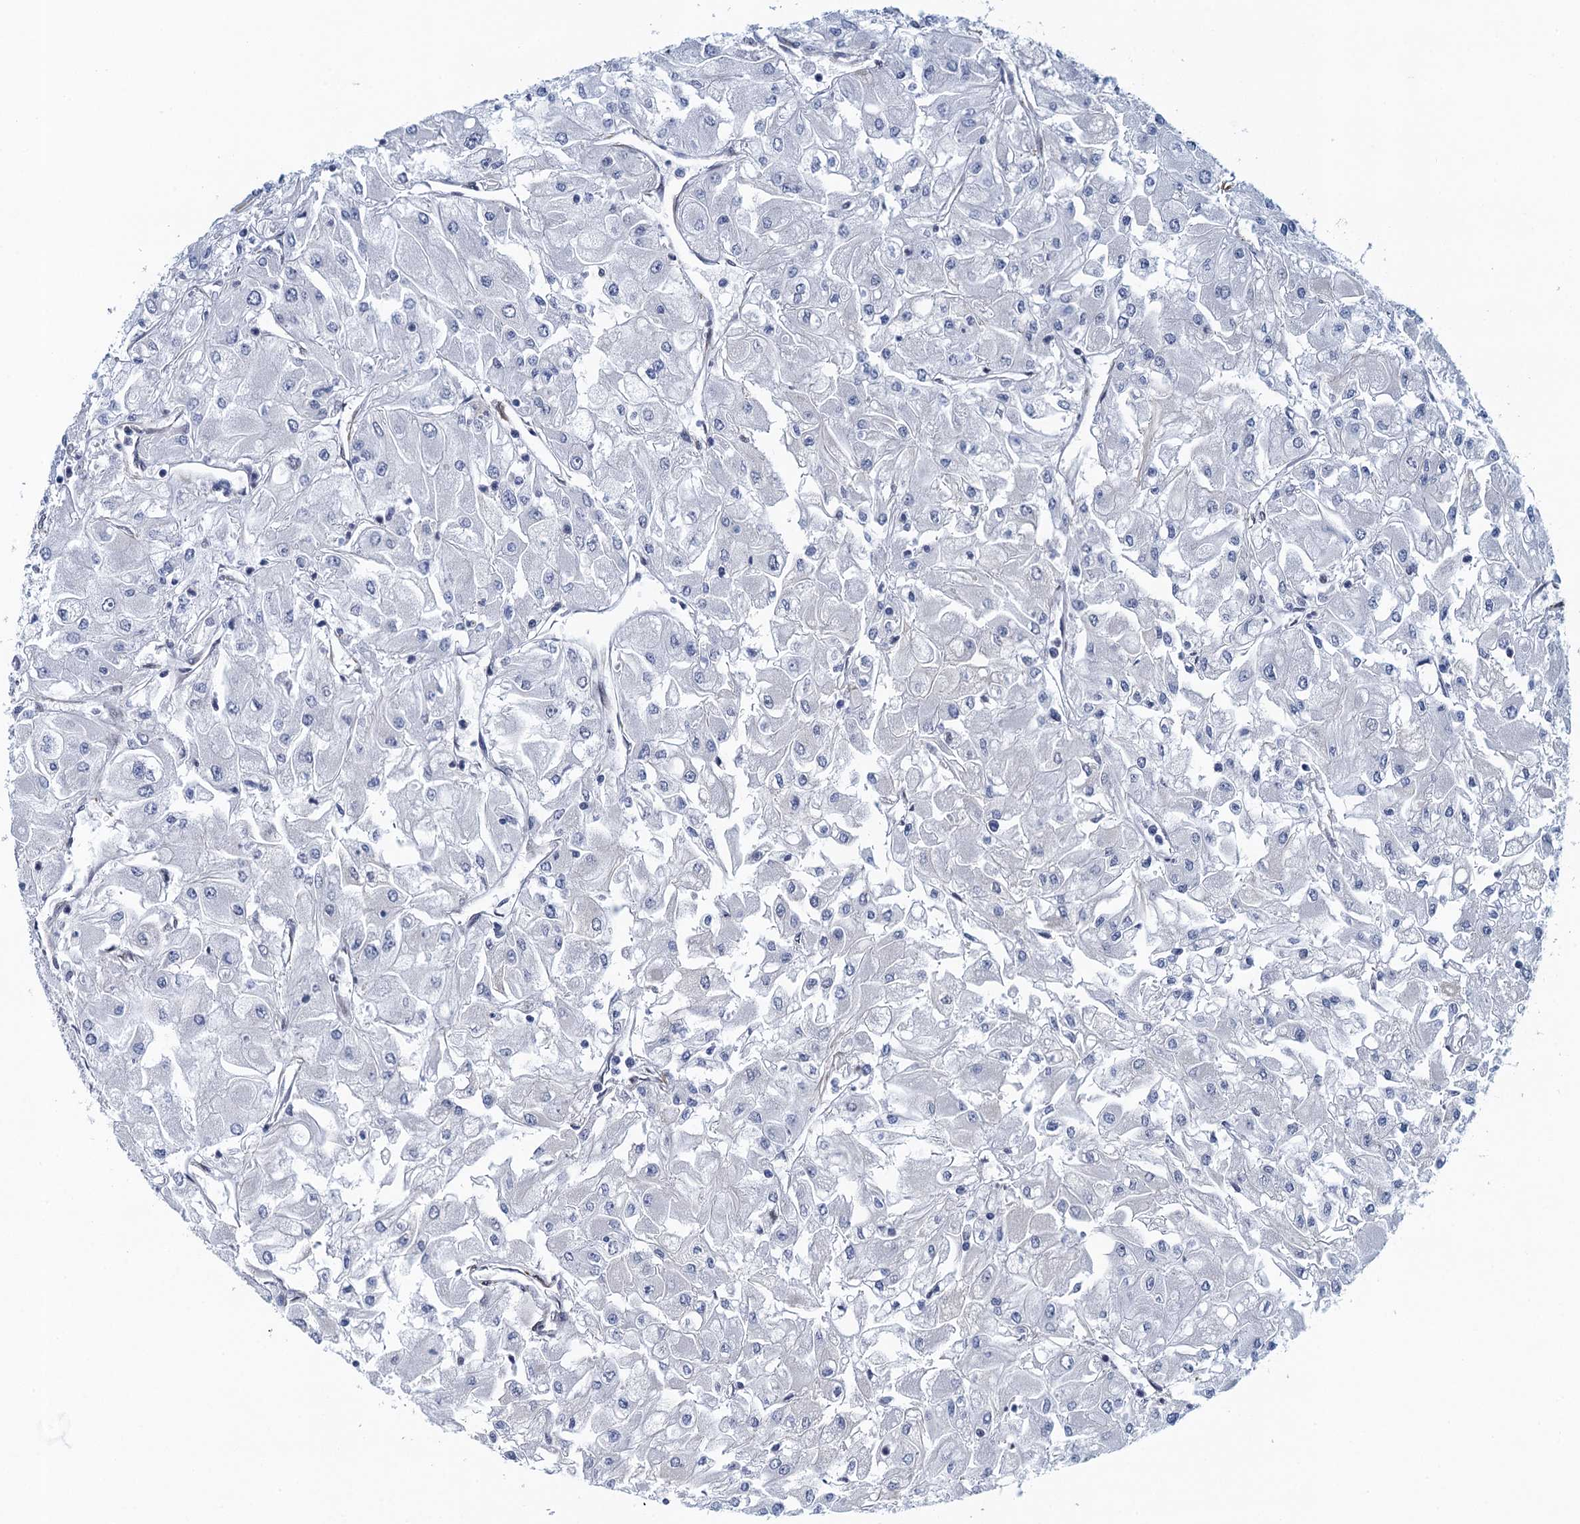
{"staining": {"intensity": "negative", "quantity": "none", "location": "none"}, "tissue": "renal cancer", "cell_type": "Tumor cells", "image_type": "cancer", "snomed": [{"axis": "morphology", "description": "Adenocarcinoma, NOS"}, {"axis": "topography", "description": "Kidney"}], "caption": "Tumor cells show no significant staining in renal cancer (adenocarcinoma).", "gene": "ALG2", "patient": {"sex": "male", "age": 80}}